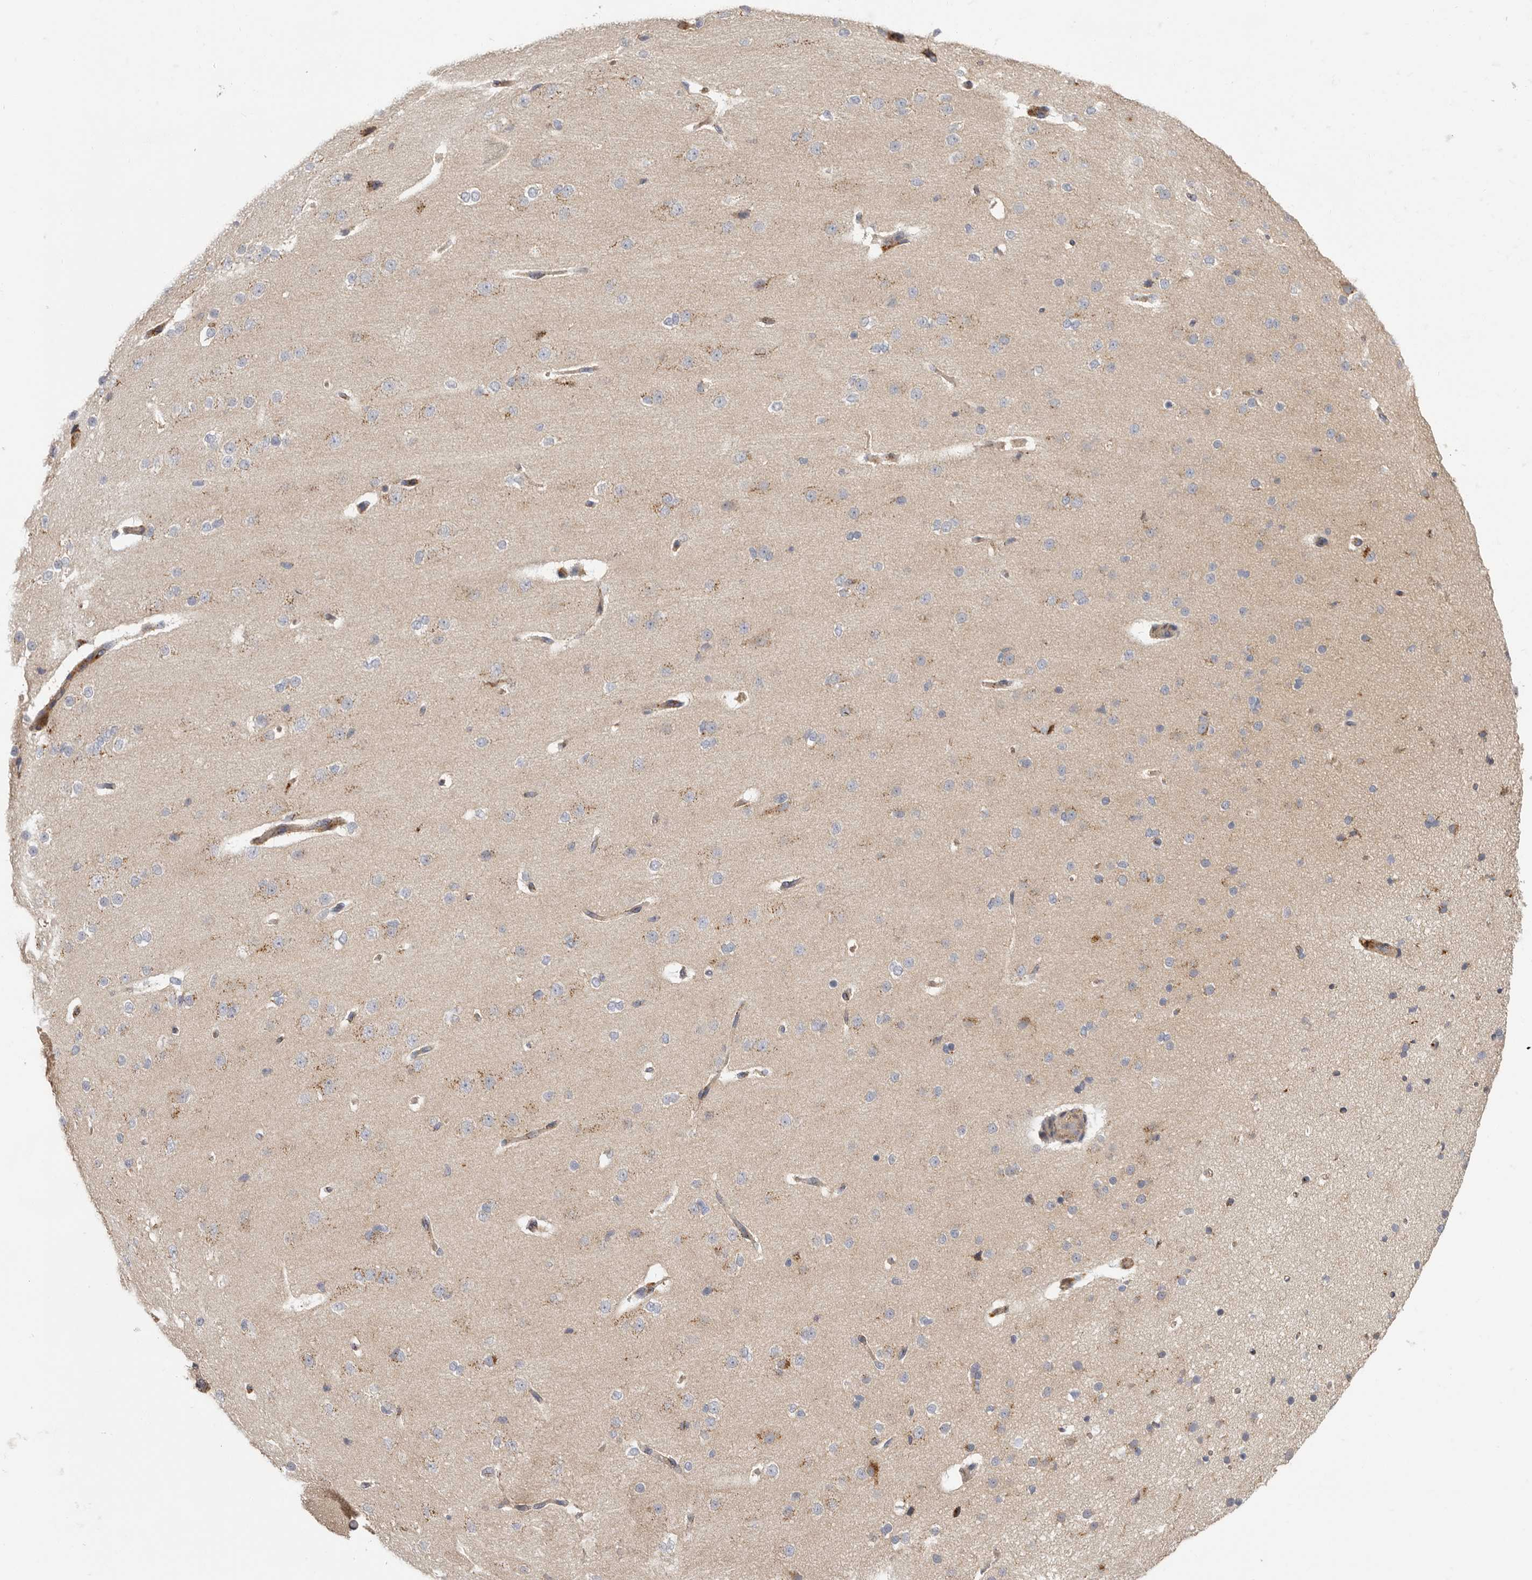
{"staining": {"intensity": "weak", "quantity": ">75%", "location": "cytoplasmic/membranous"}, "tissue": "cerebral cortex", "cell_type": "Endothelial cells", "image_type": "normal", "snomed": [{"axis": "morphology", "description": "Normal tissue, NOS"}, {"axis": "morphology", "description": "Developmental malformation"}, {"axis": "topography", "description": "Cerebral cortex"}], "caption": "A brown stain shows weak cytoplasmic/membranous staining of a protein in endothelial cells of benign human cerebral cortex. The staining is performed using DAB (3,3'-diaminobenzidine) brown chromogen to label protein expression. The nuclei are counter-stained blue using hematoxylin.", "gene": "GRN", "patient": {"sex": "female", "age": 30}}